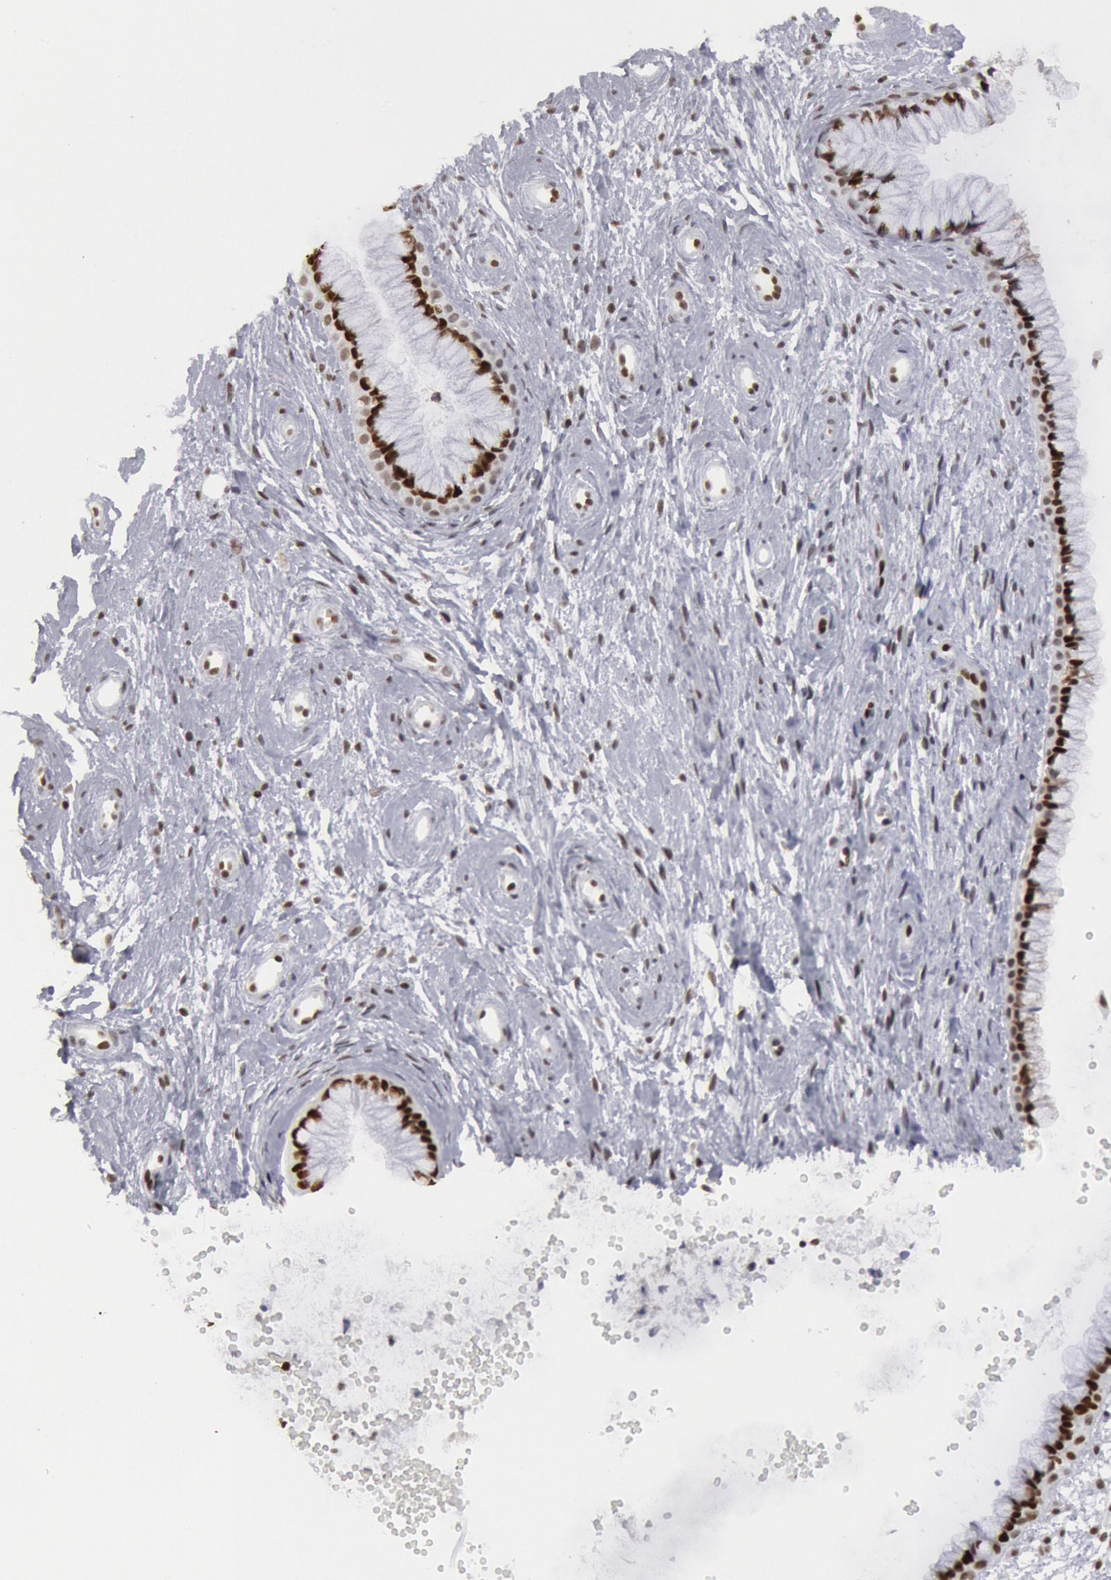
{"staining": {"intensity": "strong", "quantity": ">75%", "location": "nuclear"}, "tissue": "cervix", "cell_type": "Glandular cells", "image_type": "normal", "snomed": [{"axis": "morphology", "description": "Normal tissue, NOS"}, {"axis": "topography", "description": "Cervix"}], "caption": "Immunohistochemical staining of unremarkable human cervix exhibits >75% levels of strong nuclear protein staining in about >75% of glandular cells. The staining is performed using DAB brown chromogen to label protein expression. The nuclei are counter-stained blue using hematoxylin.", "gene": "SUB1", "patient": {"sex": "female", "age": 39}}